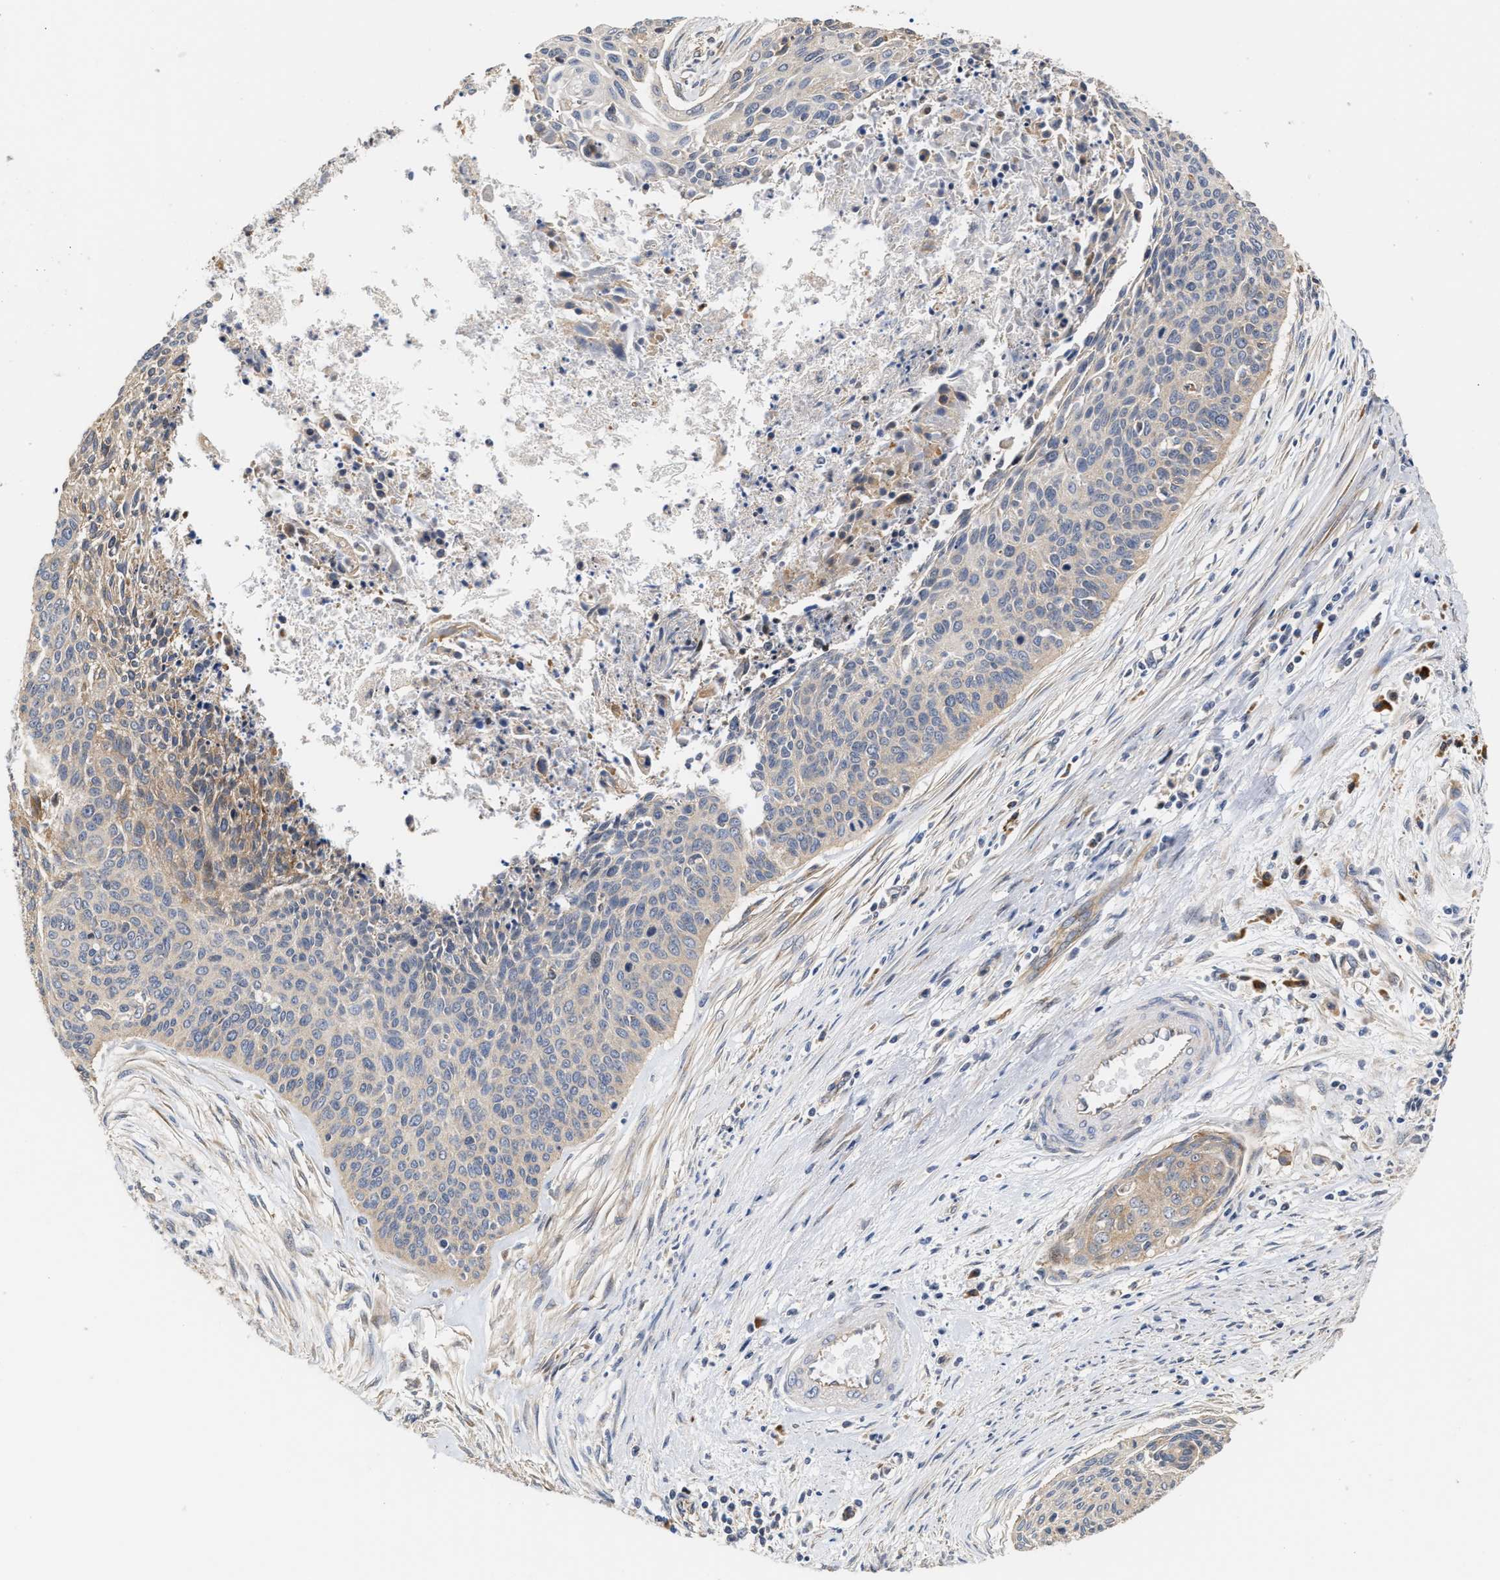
{"staining": {"intensity": "weak", "quantity": "25%-75%", "location": "cytoplasmic/membranous"}, "tissue": "cervical cancer", "cell_type": "Tumor cells", "image_type": "cancer", "snomed": [{"axis": "morphology", "description": "Squamous cell carcinoma, NOS"}, {"axis": "topography", "description": "Cervix"}], "caption": "Immunohistochemical staining of cervical cancer reveals low levels of weak cytoplasmic/membranous staining in approximately 25%-75% of tumor cells. (brown staining indicates protein expression, while blue staining denotes nuclei).", "gene": "CLIP2", "patient": {"sex": "female", "age": 55}}